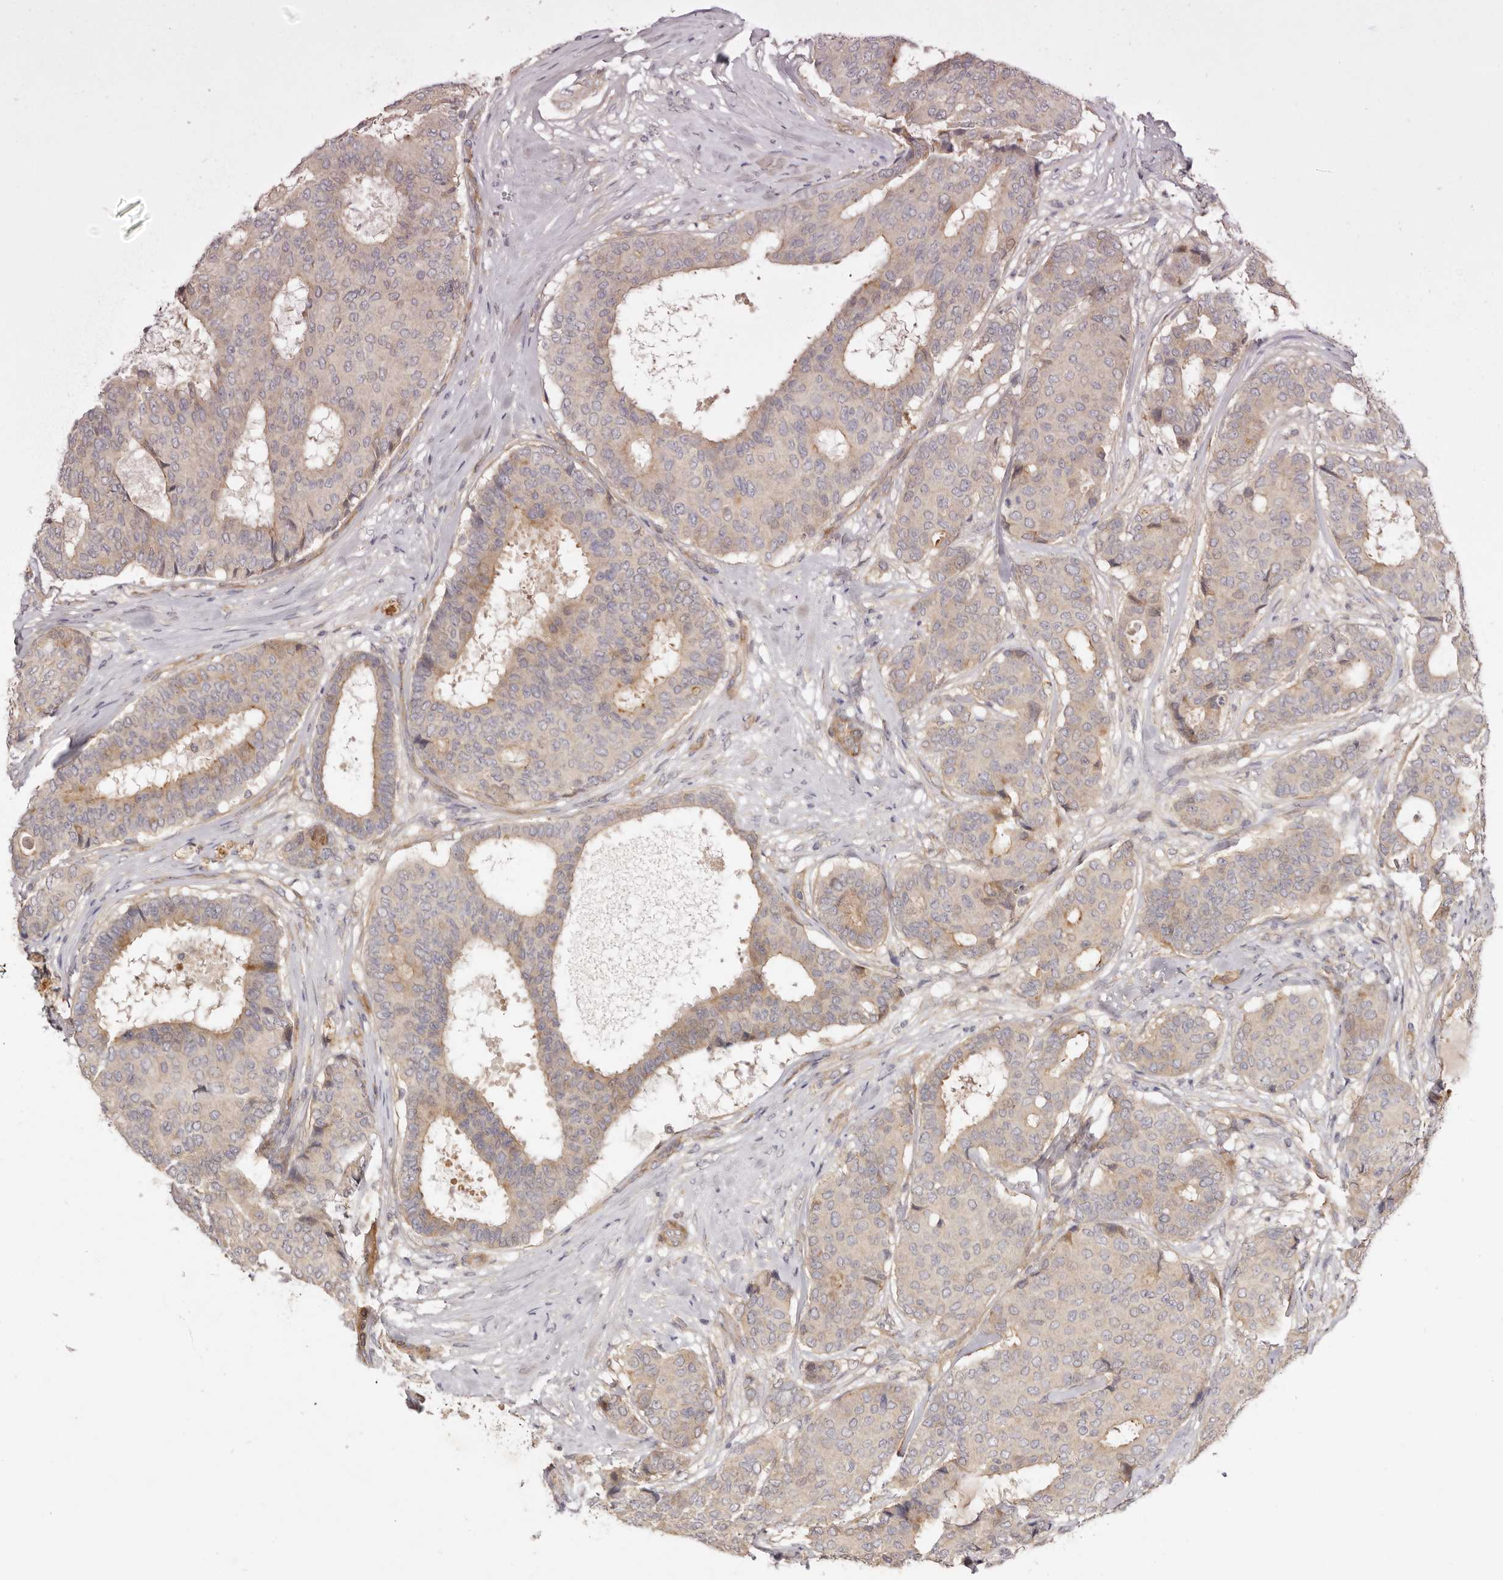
{"staining": {"intensity": "weak", "quantity": "<25%", "location": "cytoplasmic/membranous"}, "tissue": "breast cancer", "cell_type": "Tumor cells", "image_type": "cancer", "snomed": [{"axis": "morphology", "description": "Duct carcinoma"}, {"axis": "topography", "description": "Breast"}], "caption": "Tumor cells show no significant expression in breast intraductal carcinoma.", "gene": "ADAMTS9", "patient": {"sex": "female", "age": 75}}